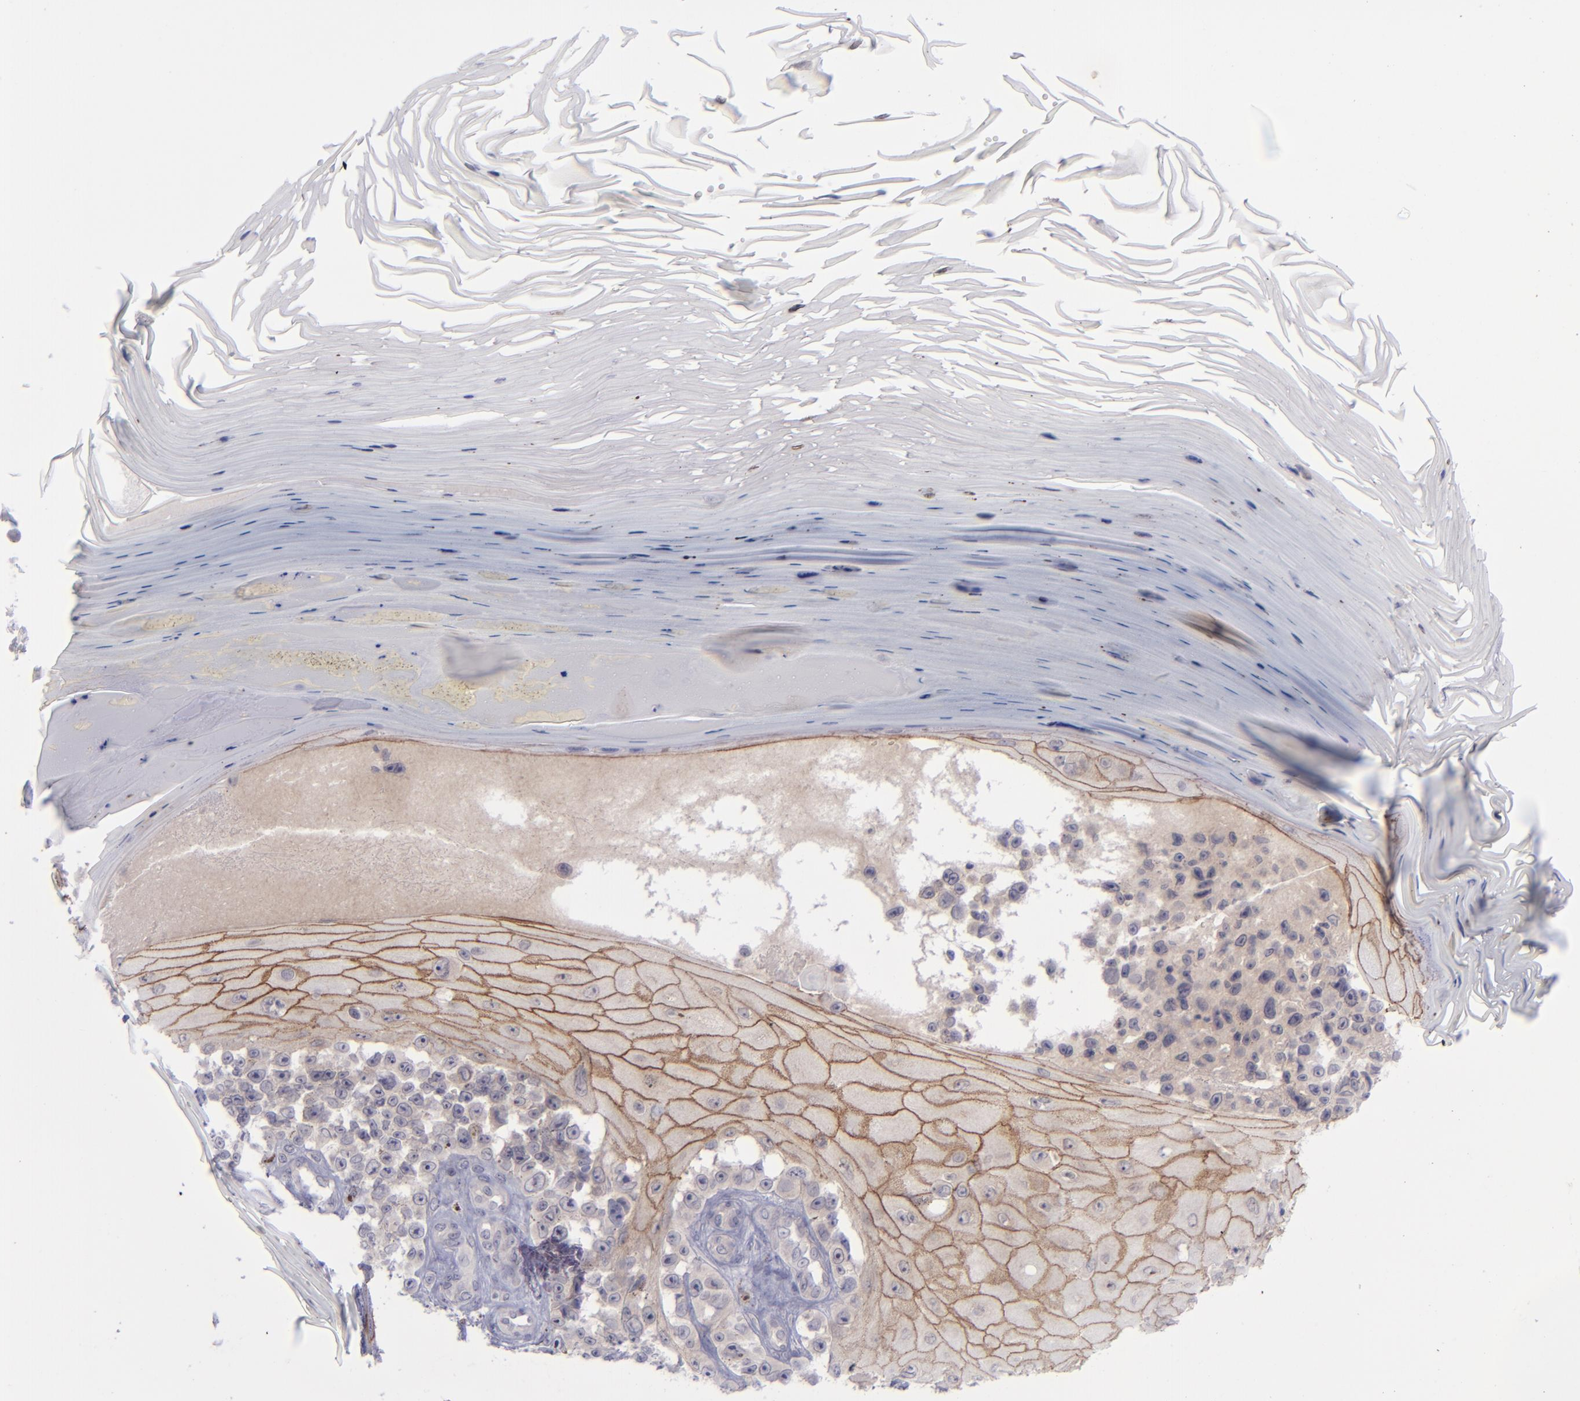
{"staining": {"intensity": "negative", "quantity": "none", "location": "none"}, "tissue": "melanoma", "cell_type": "Tumor cells", "image_type": "cancer", "snomed": [{"axis": "morphology", "description": "Malignant melanoma, NOS"}, {"axis": "topography", "description": "Skin"}], "caption": "The image reveals no staining of tumor cells in malignant melanoma. (DAB immunohistochemistry with hematoxylin counter stain).", "gene": "EVPL", "patient": {"sex": "female", "age": 82}}